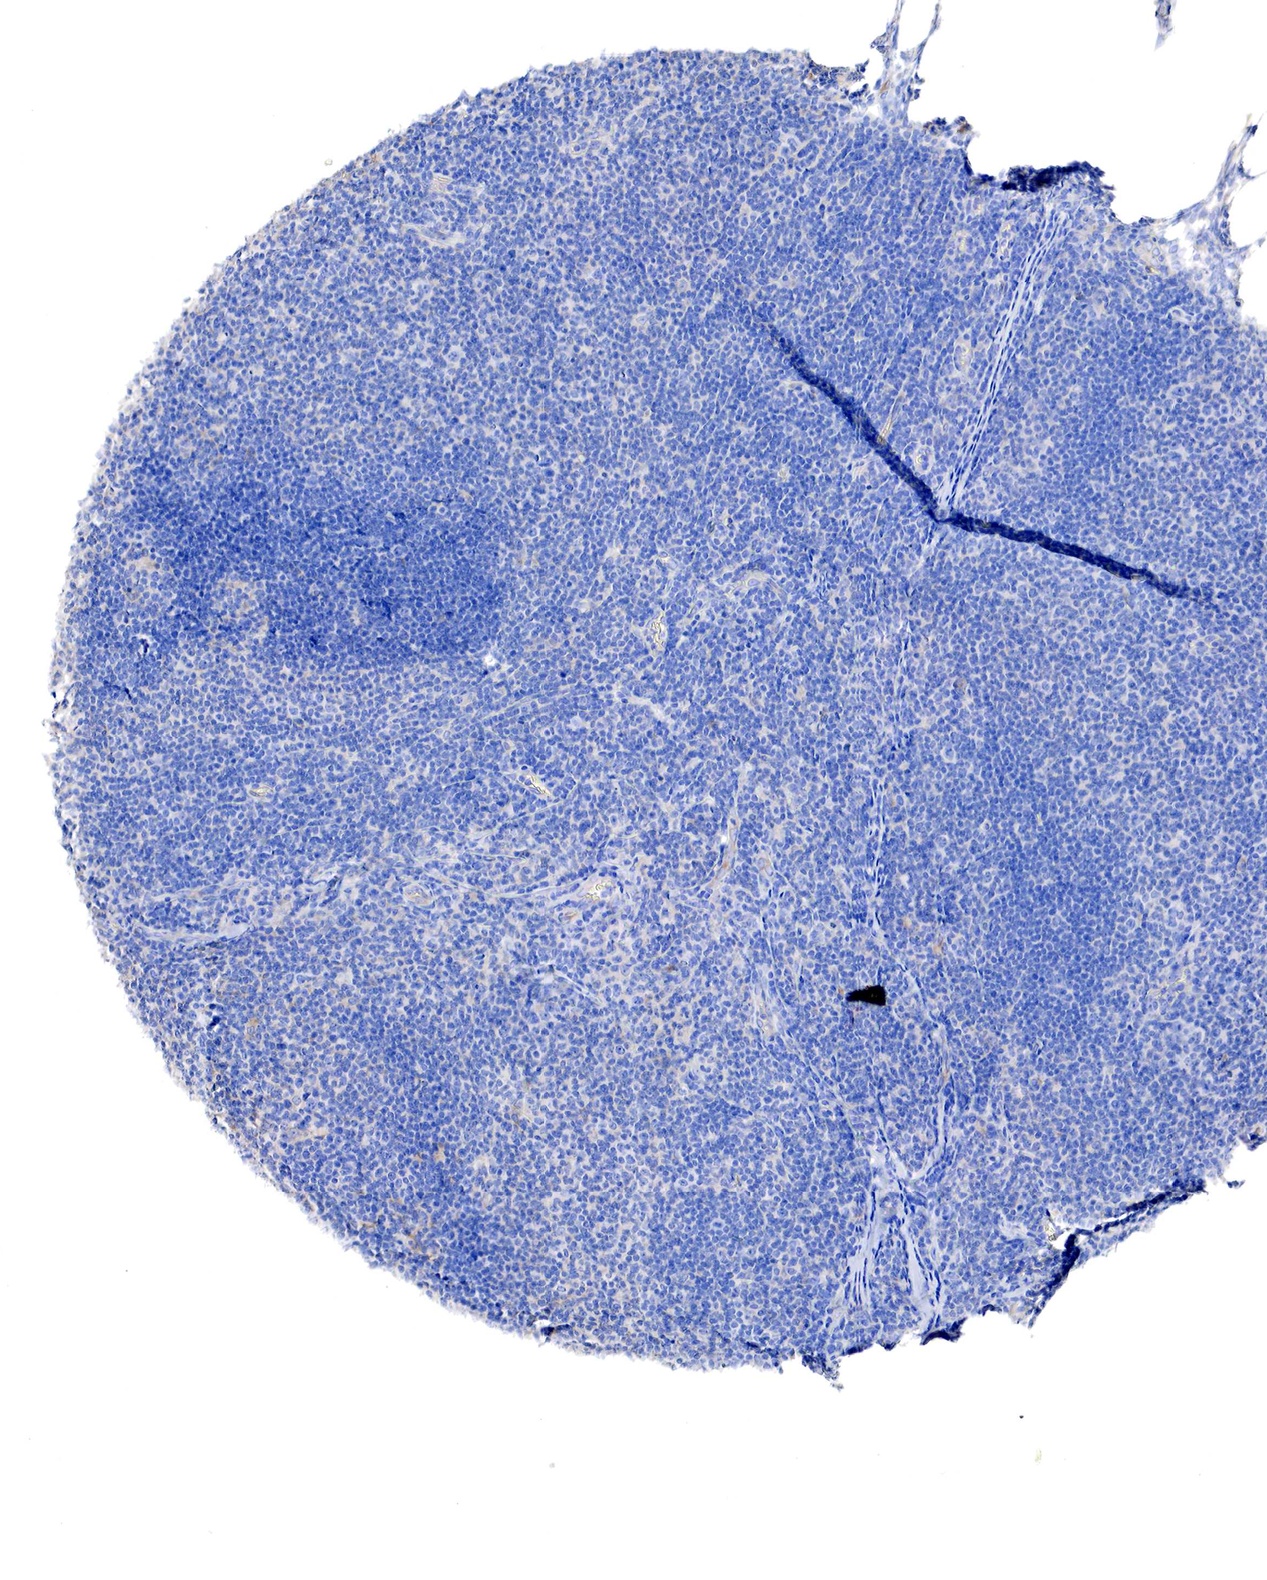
{"staining": {"intensity": "negative", "quantity": "none", "location": "none"}, "tissue": "lymphoma", "cell_type": "Tumor cells", "image_type": "cancer", "snomed": [{"axis": "morphology", "description": "Malignant lymphoma, non-Hodgkin's type, Low grade"}, {"axis": "topography", "description": "Lymph node"}], "caption": "Immunohistochemistry image of neoplastic tissue: human malignant lymphoma, non-Hodgkin's type (low-grade) stained with DAB shows no significant protein expression in tumor cells.", "gene": "RDX", "patient": {"sex": "male", "age": 74}}